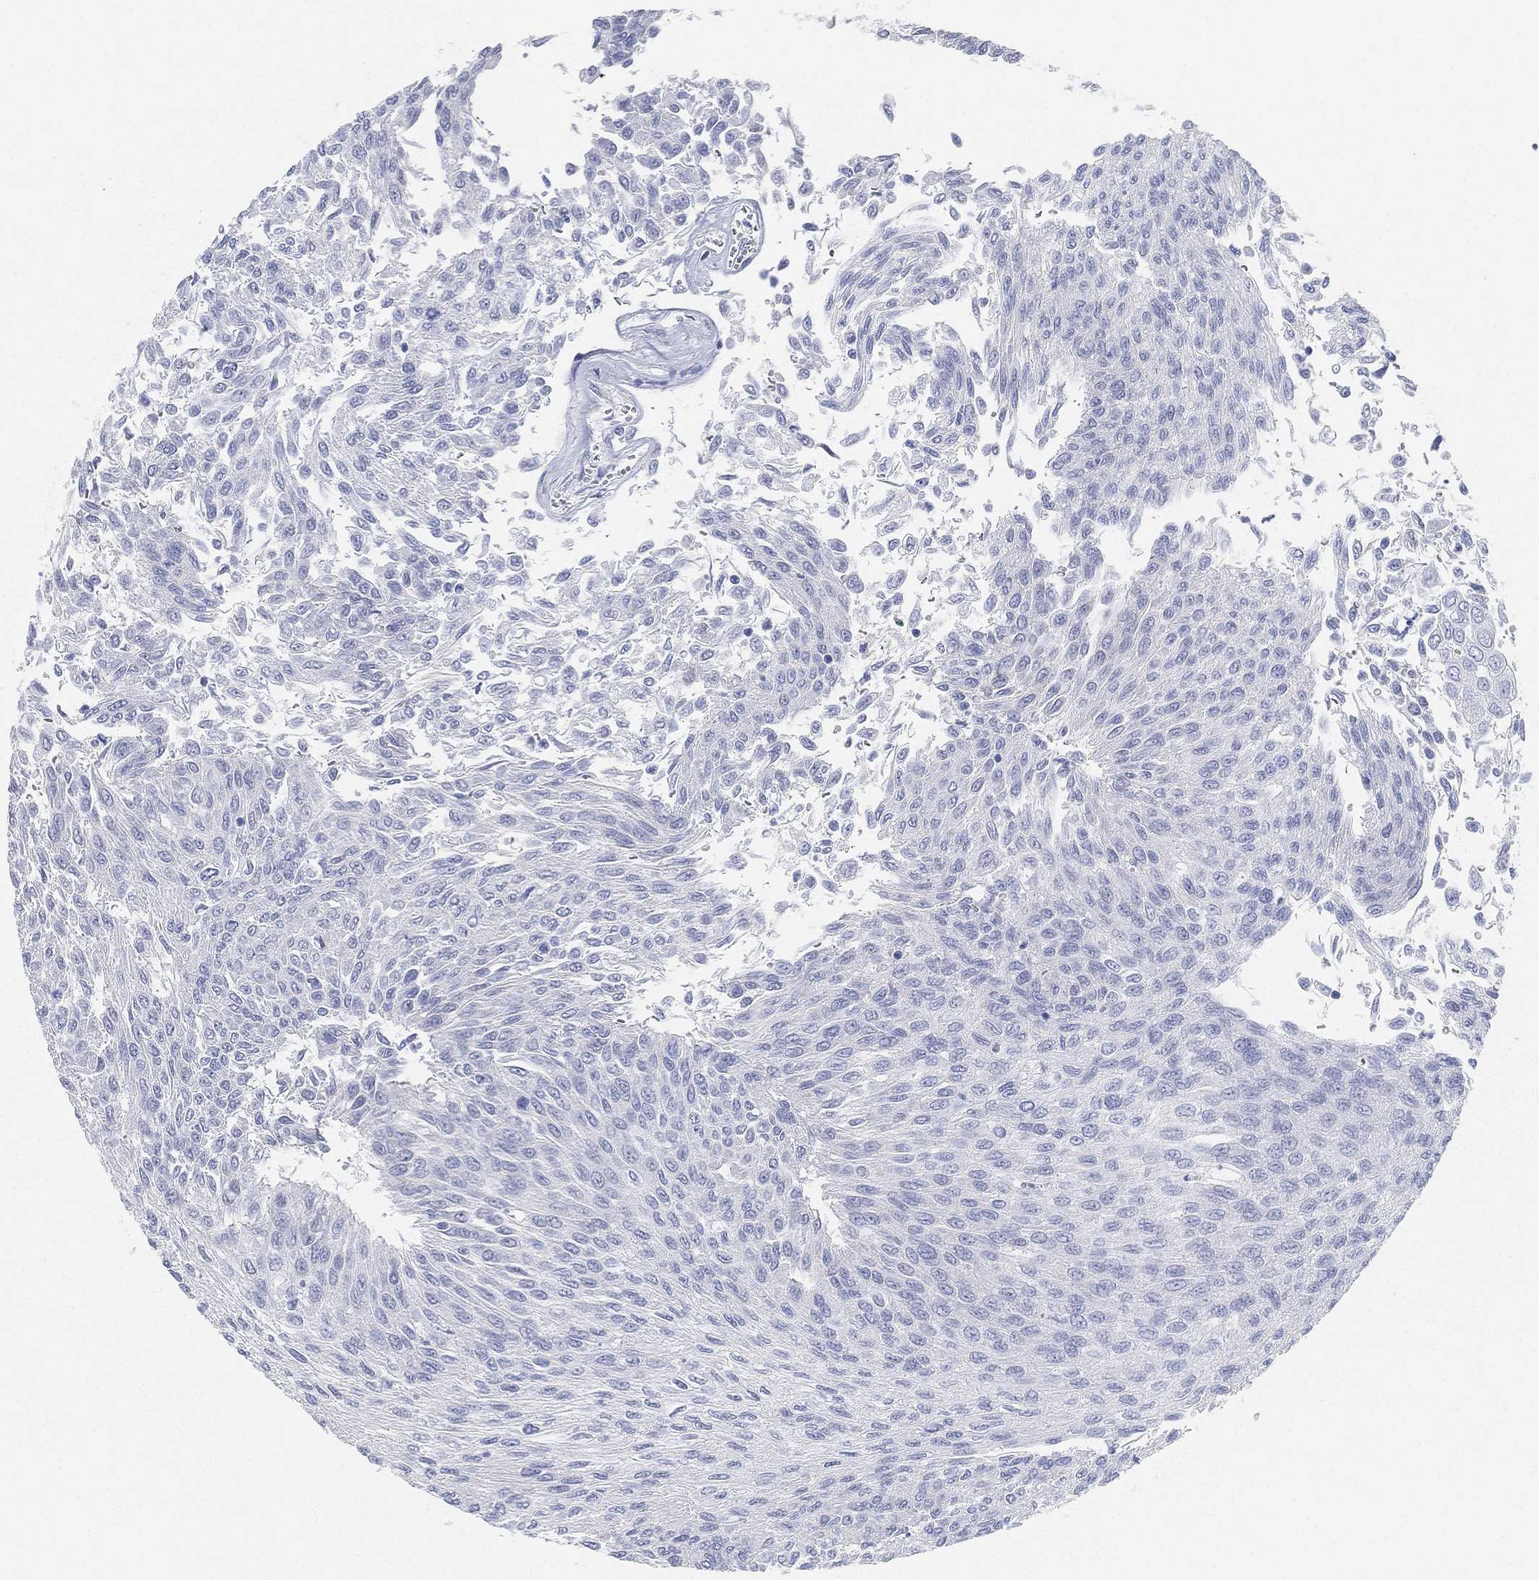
{"staining": {"intensity": "negative", "quantity": "none", "location": "none"}, "tissue": "urothelial cancer", "cell_type": "Tumor cells", "image_type": "cancer", "snomed": [{"axis": "morphology", "description": "Urothelial carcinoma, Low grade"}, {"axis": "topography", "description": "Urinary bladder"}], "caption": "This is a micrograph of immunohistochemistry (IHC) staining of urothelial cancer, which shows no staining in tumor cells.", "gene": "GPR61", "patient": {"sex": "male", "age": 78}}